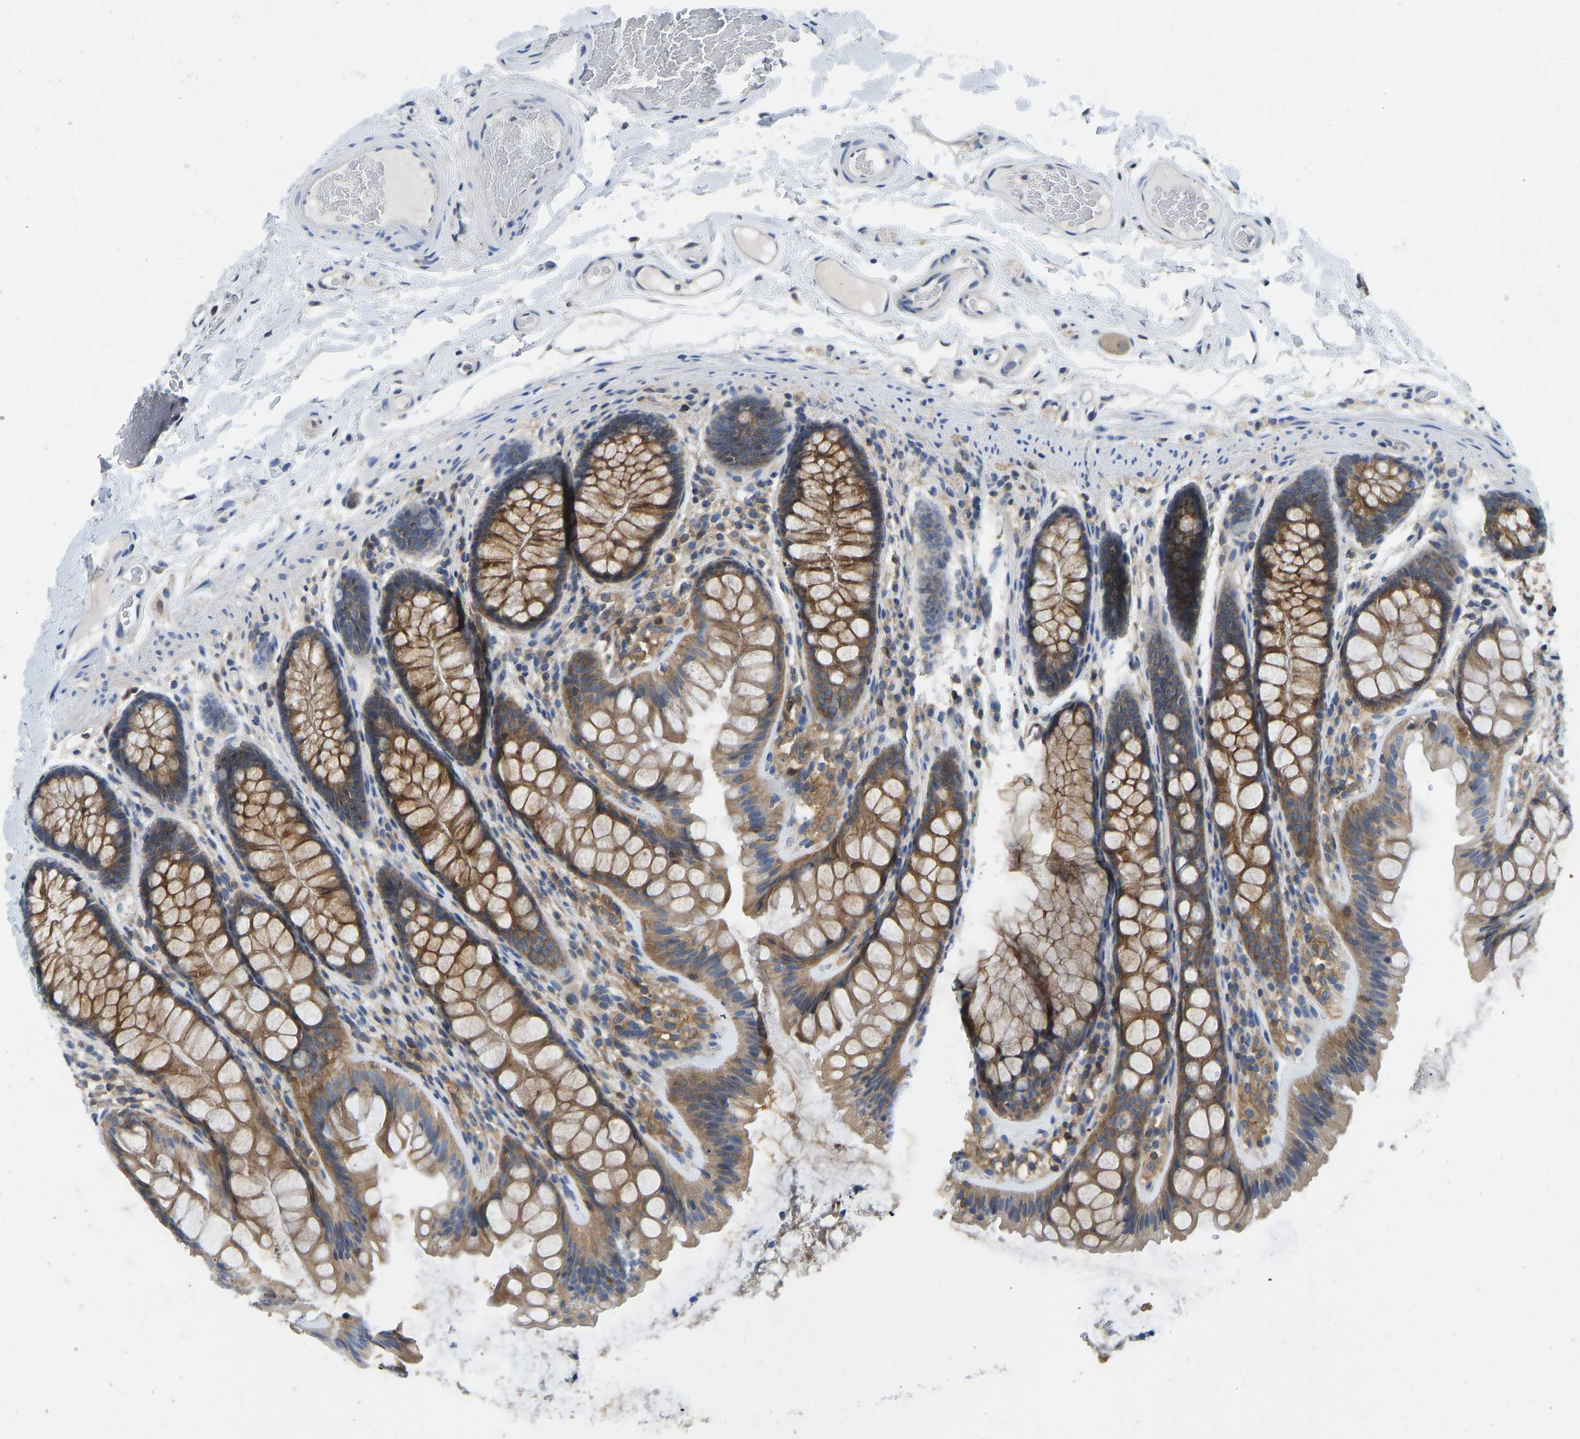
{"staining": {"intensity": "weak", "quantity": ">75%", "location": "cytoplasmic/membranous"}, "tissue": "colon", "cell_type": "Endothelial cells", "image_type": "normal", "snomed": [{"axis": "morphology", "description": "Normal tissue, NOS"}, {"axis": "topography", "description": "Colon"}], "caption": "Endothelial cells show low levels of weak cytoplasmic/membranous positivity in approximately >75% of cells in benign colon. Using DAB (3,3'-diaminobenzidine) (brown) and hematoxylin (blue) stains, captured at high magnification using brightfield microscopy.", "gene": "NDRG3", "patient": {"sex": "female", "age": 56}}